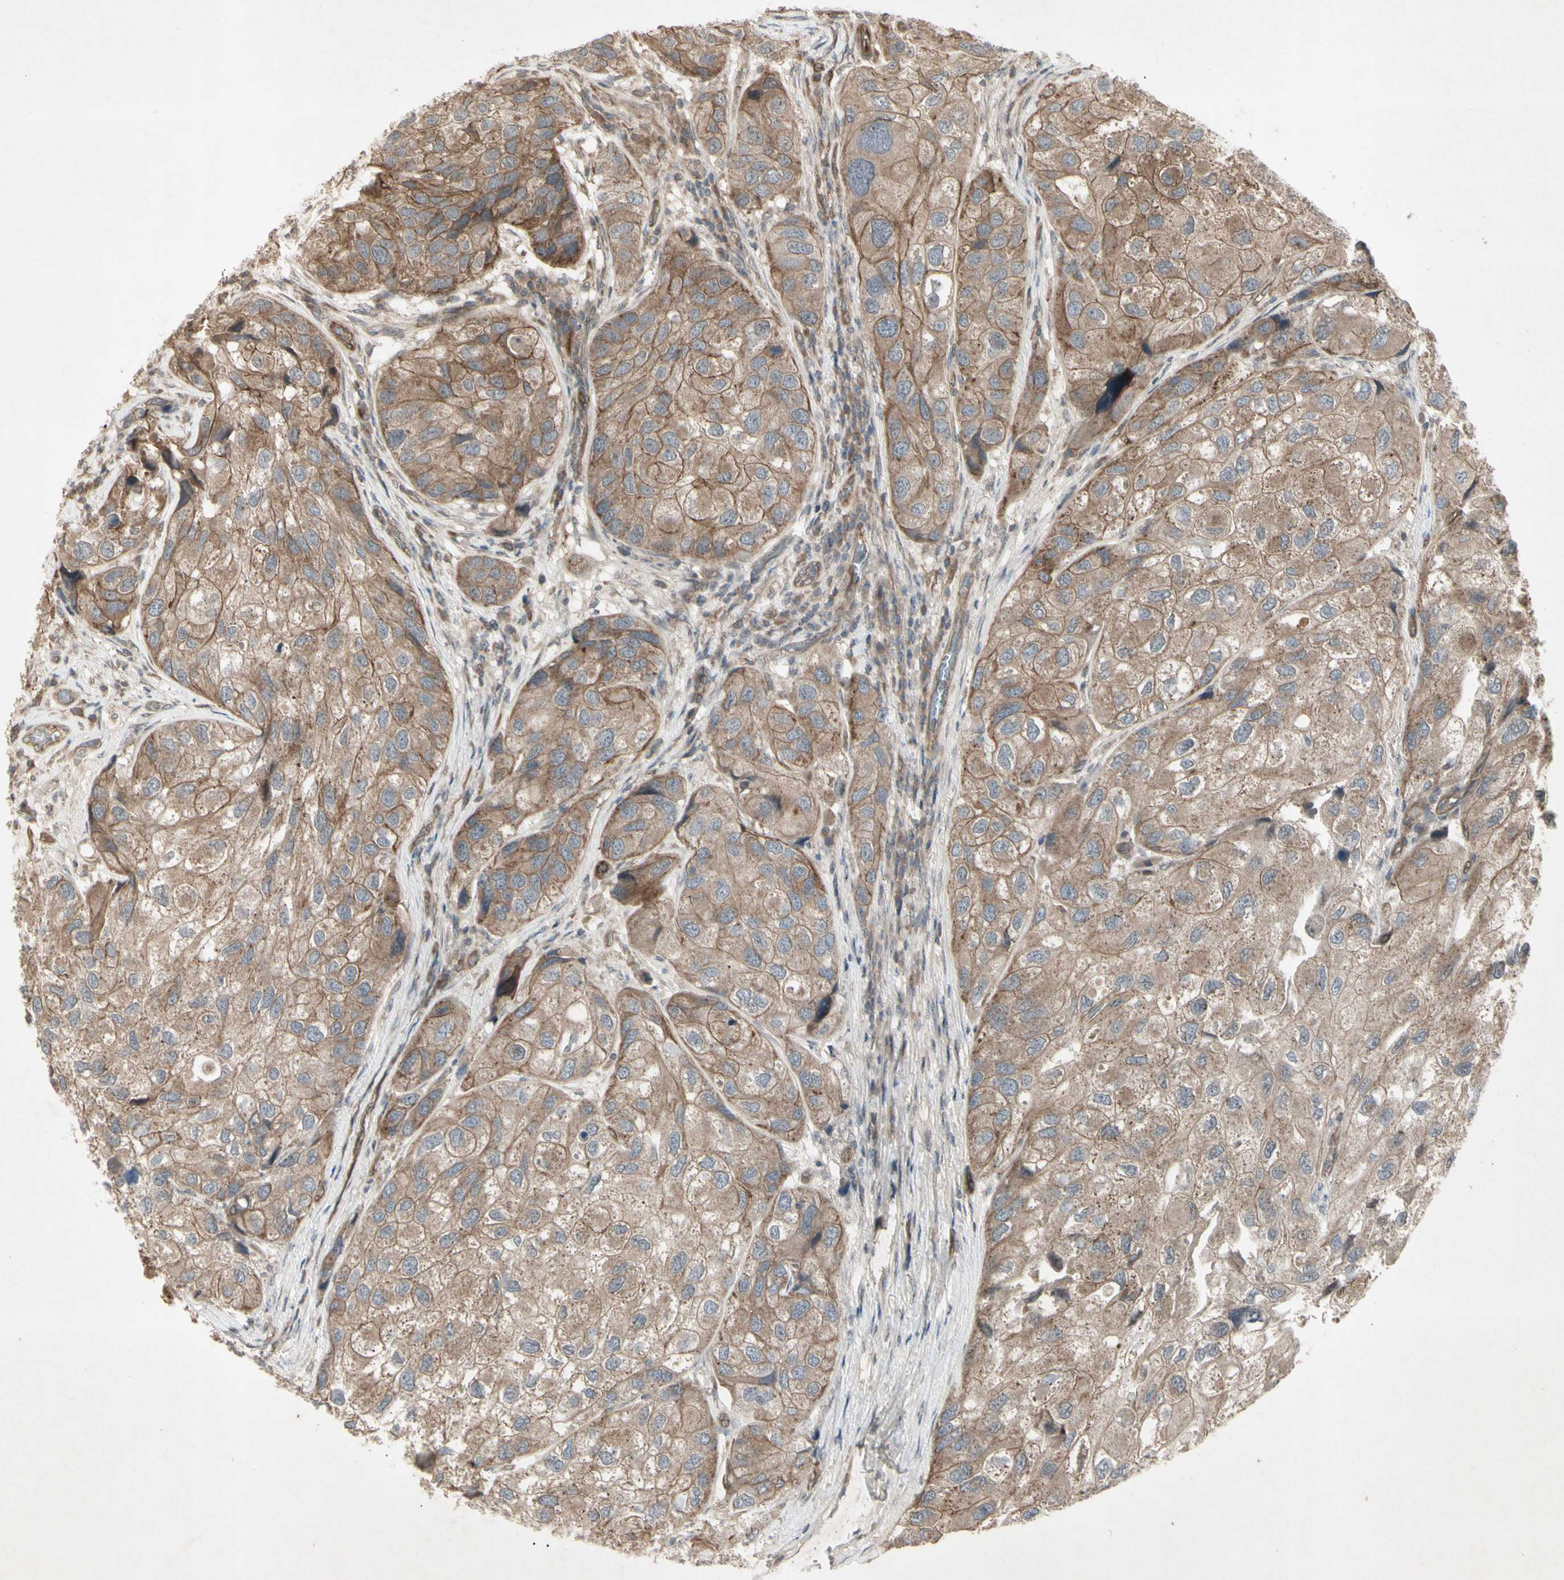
{"staining": {"intensity": "moderate", "quantity": ">75%", "location": "cytoplasmic/membranous"}, "tissue": "urothelial cancer", "cell_type": "Tumor cells", "image_type": "cancer", "snomed": [{"axis": "morphology", "description": "Urothelial carcinoma, High grade"}, {"axis": "topography", "description": "Urinary bladder"}], "caption": "Protein staining displays moderate cytoplasmic/membranous expression in about >75% of tumor cells in high-grade urothelial carcinoma. (Stains: DAB (3,3'-diaminobenzidine) in brown, nuclei in blue, Microscopy: brightfield microscopy at high magnification).", "gene": "JAG1", "patient": {"sex": "female", "age": 64}}